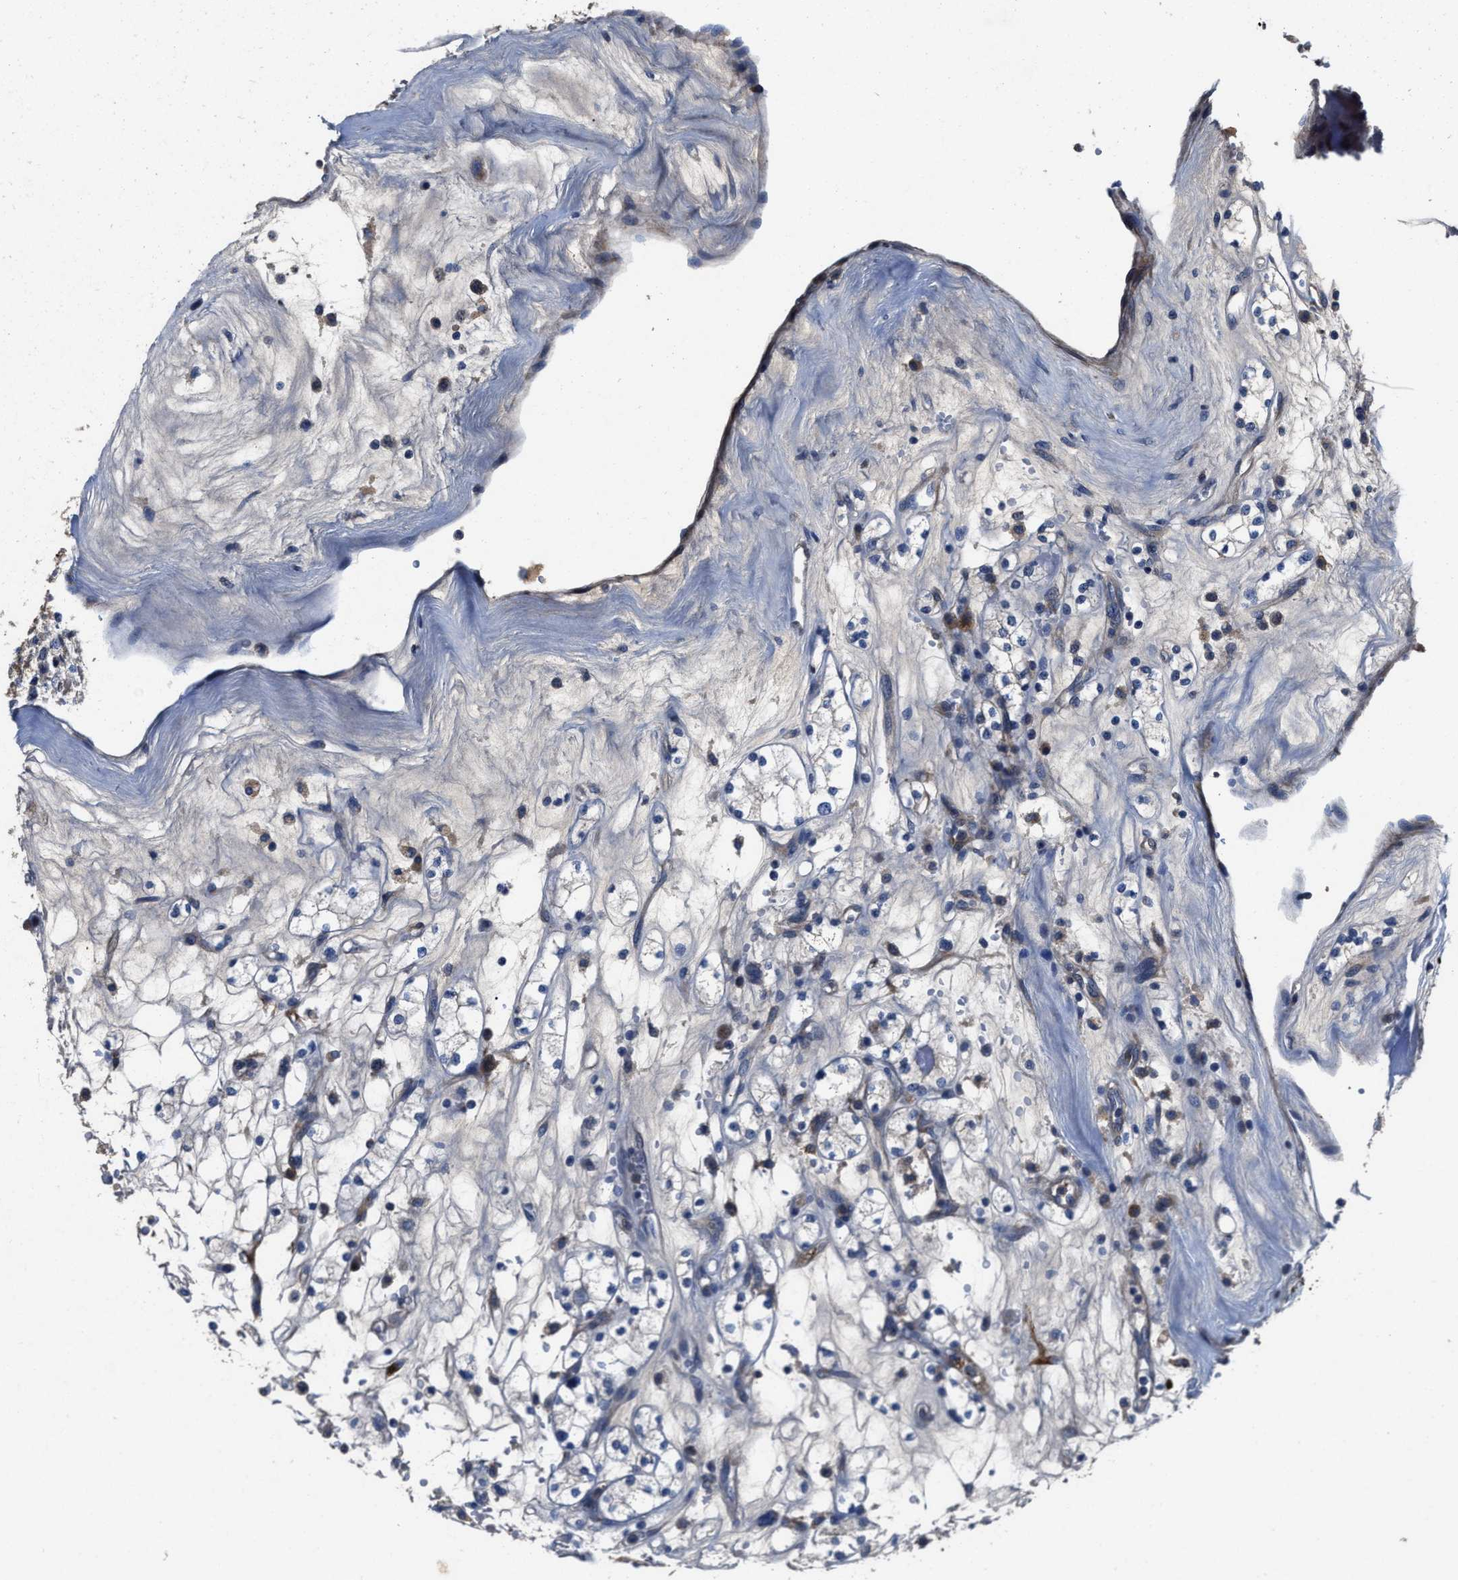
{"staining": {"intensity": "negative", "quantity": "none", "location": "none"}, "tissue": "renal cancer", "cell_type": "Tumor cells", "image_type": "cancer", "snomed": [{"axis": "morphology", "description": "Adenocarcinoma, NOS"}, {"axis": "topography", "description": "Kidney"}], "caption": "This is an immunohistochemistry micrograph of renal cancer (adenocarcinoma). There is no expression in tumor cells.", "gene": "SLC12A2", "patient": {"sex": "male", "age": 77}}